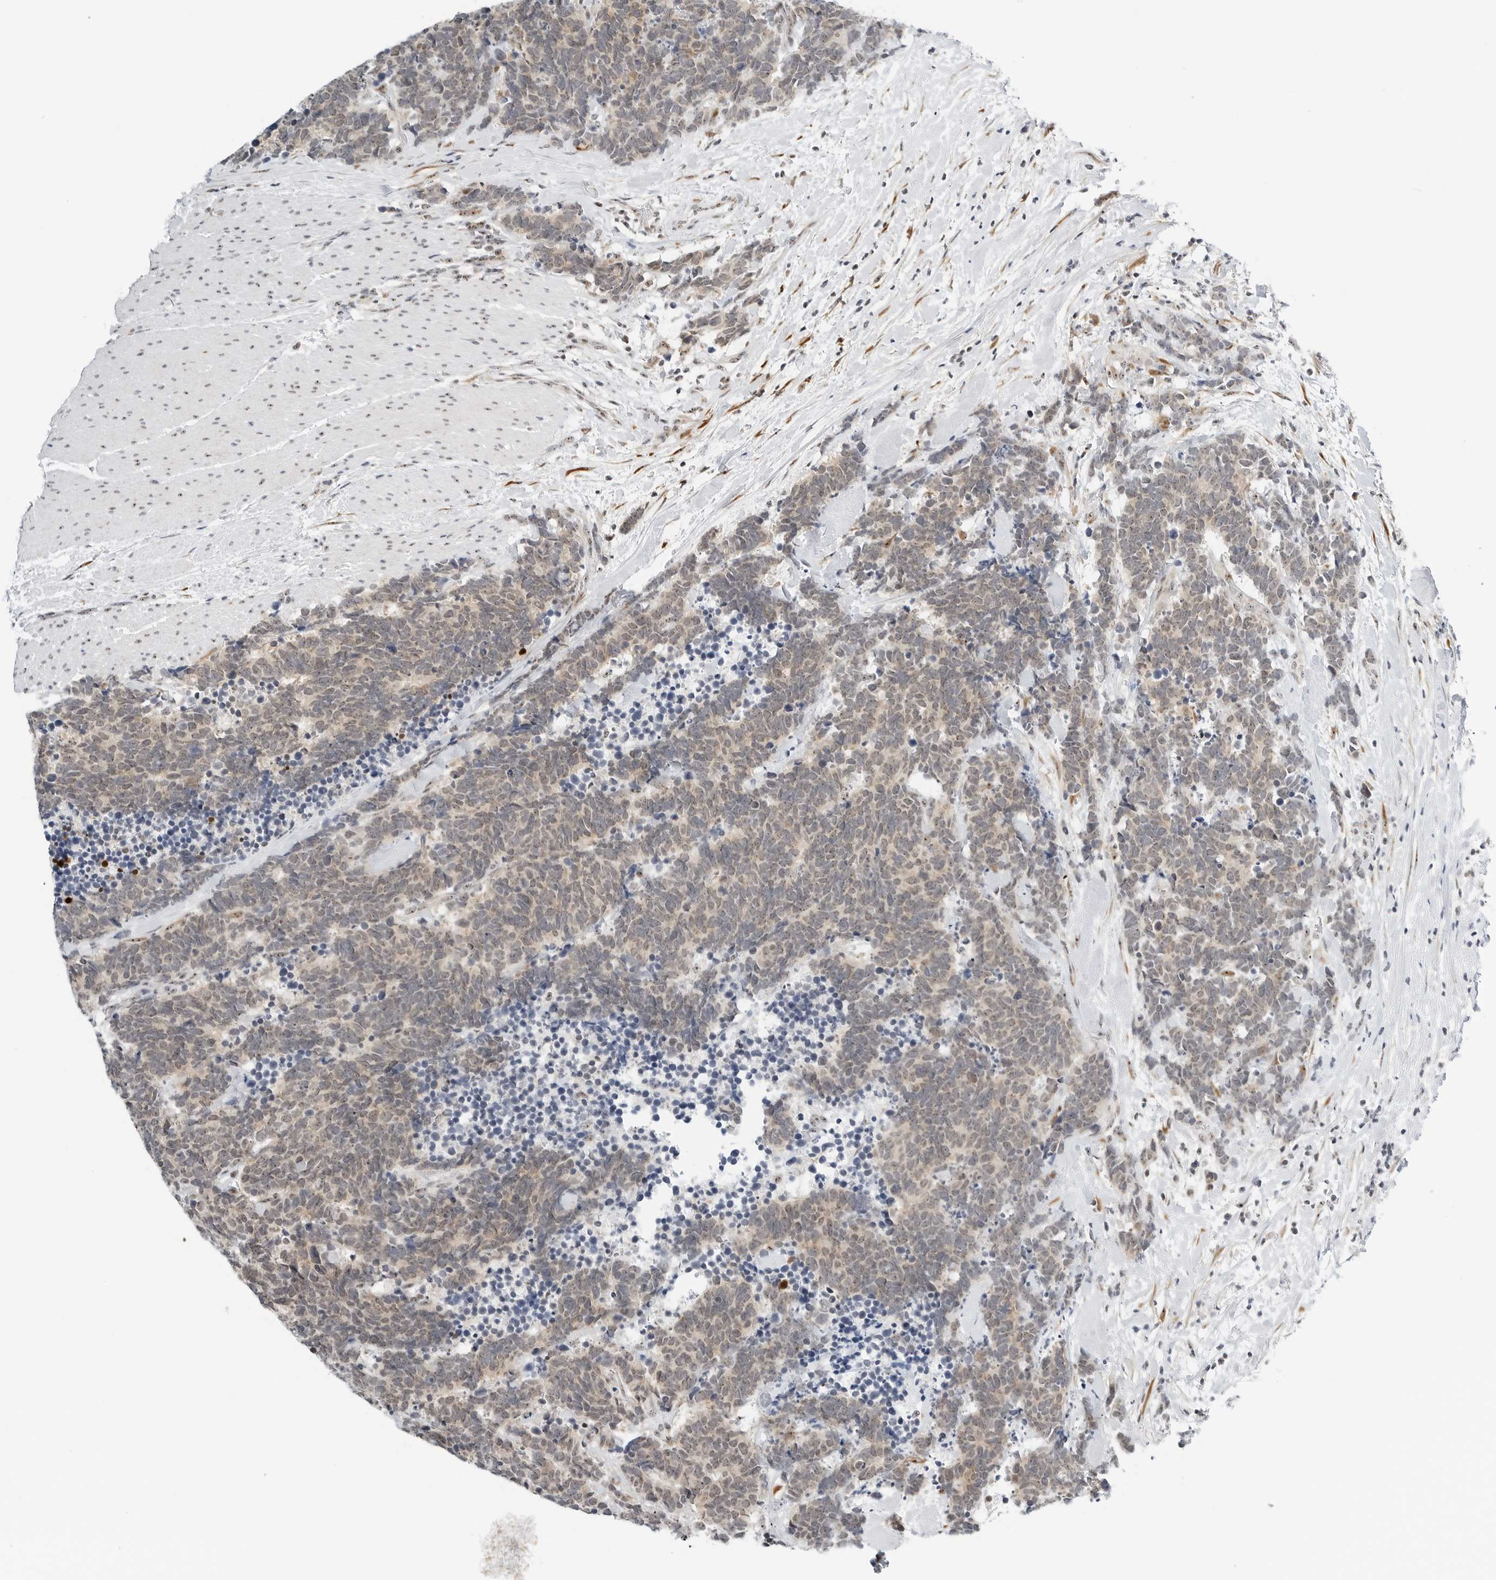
{"staining": {"intensity": "weak", "quantity": "25%-75%", "location": "nuclear"}, "tissue": "carcinoid", "cell_type": "Tumor cells", "image_type": "cancer", "snomed": [{"axis": "morphology", "description": "Carcinoma, NOS"}, {"axis": "morphology", "description": "Carcinoid, malignant, NOS"}, {"axis": "topography", "description": "Urinary bladder"}], "caption": "About 25%-75% of tumor cells in human carcinoid show weak nuclear protein positivity as visualized by brown immunohistochemical staining.", "gene": "RIMKLA", "patient": {"sex": "male", "age": 57}}